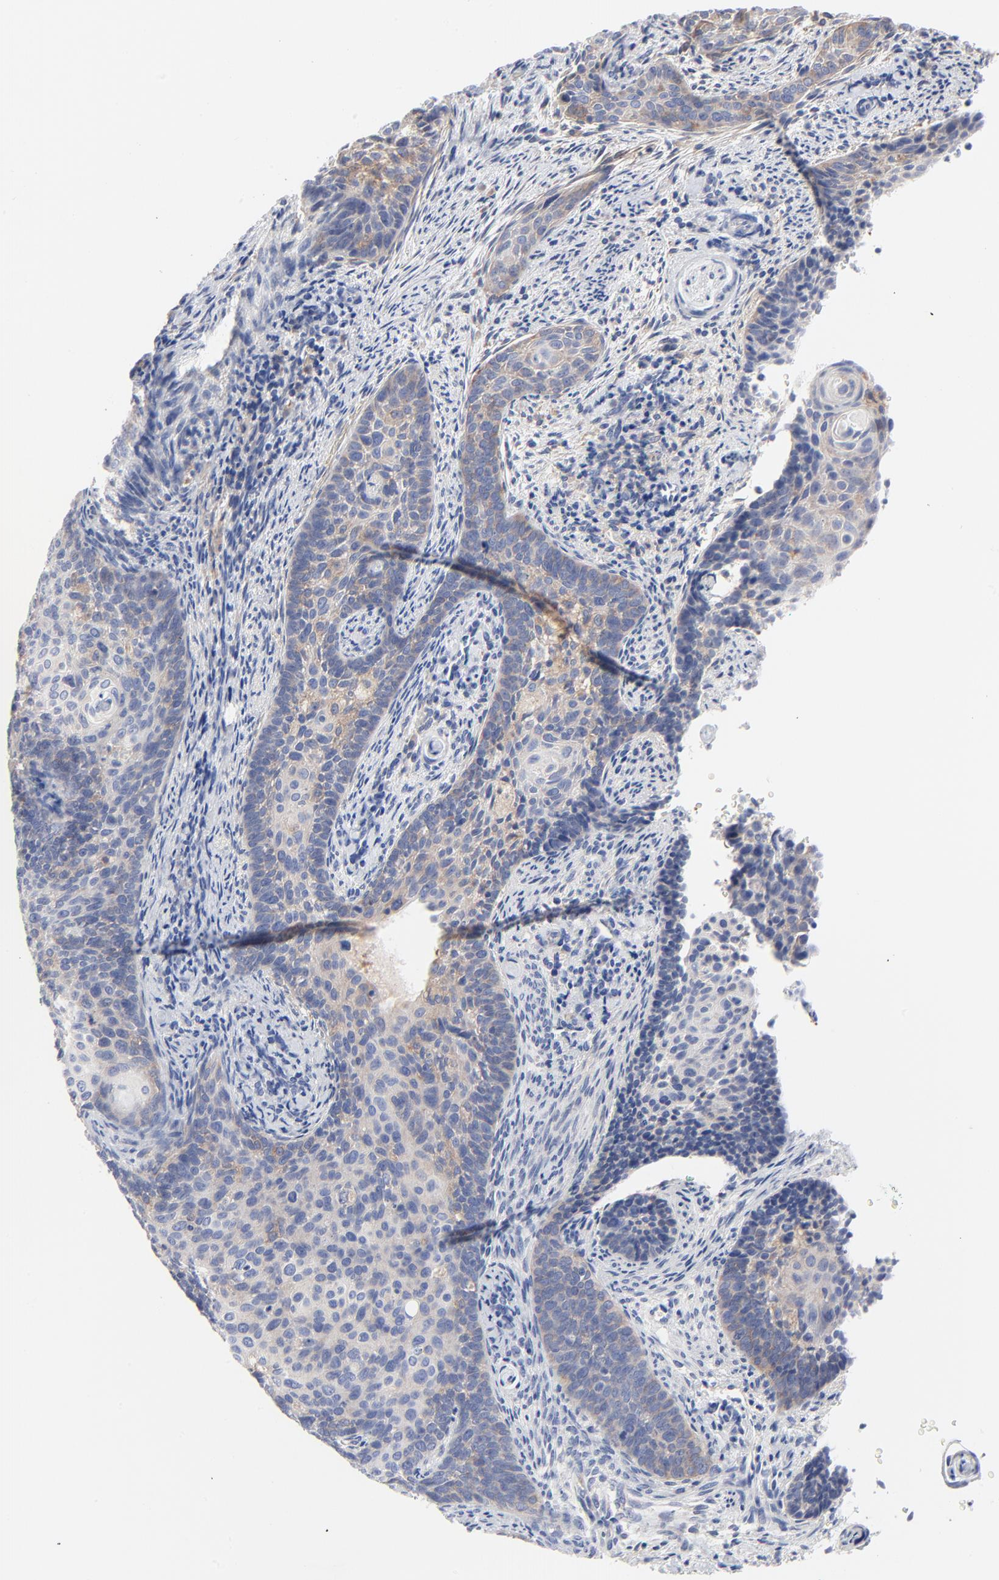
{"staining": {"intensity": "weak", "quantity": "25%-75%", "location": "cytoplasmic/membranous"}, "tissue": "cervical cancer", "cell_type": "Tumor cells", "image_type": "cancer", "snomed": [{"axis": "morphology", "description": "Squamous cell carcinoma, NOS"}, {"axis": "topography", "description": "Cervix"}], "caption": "Immunohistochemistry (DAB) staining of cervical cancer displays weak cytoplasmic/membranous protein positivity in approximately 25%-75% of tumor cells.", "gene": "STAT2", "patient": {"sex": "female", "age": 33}}